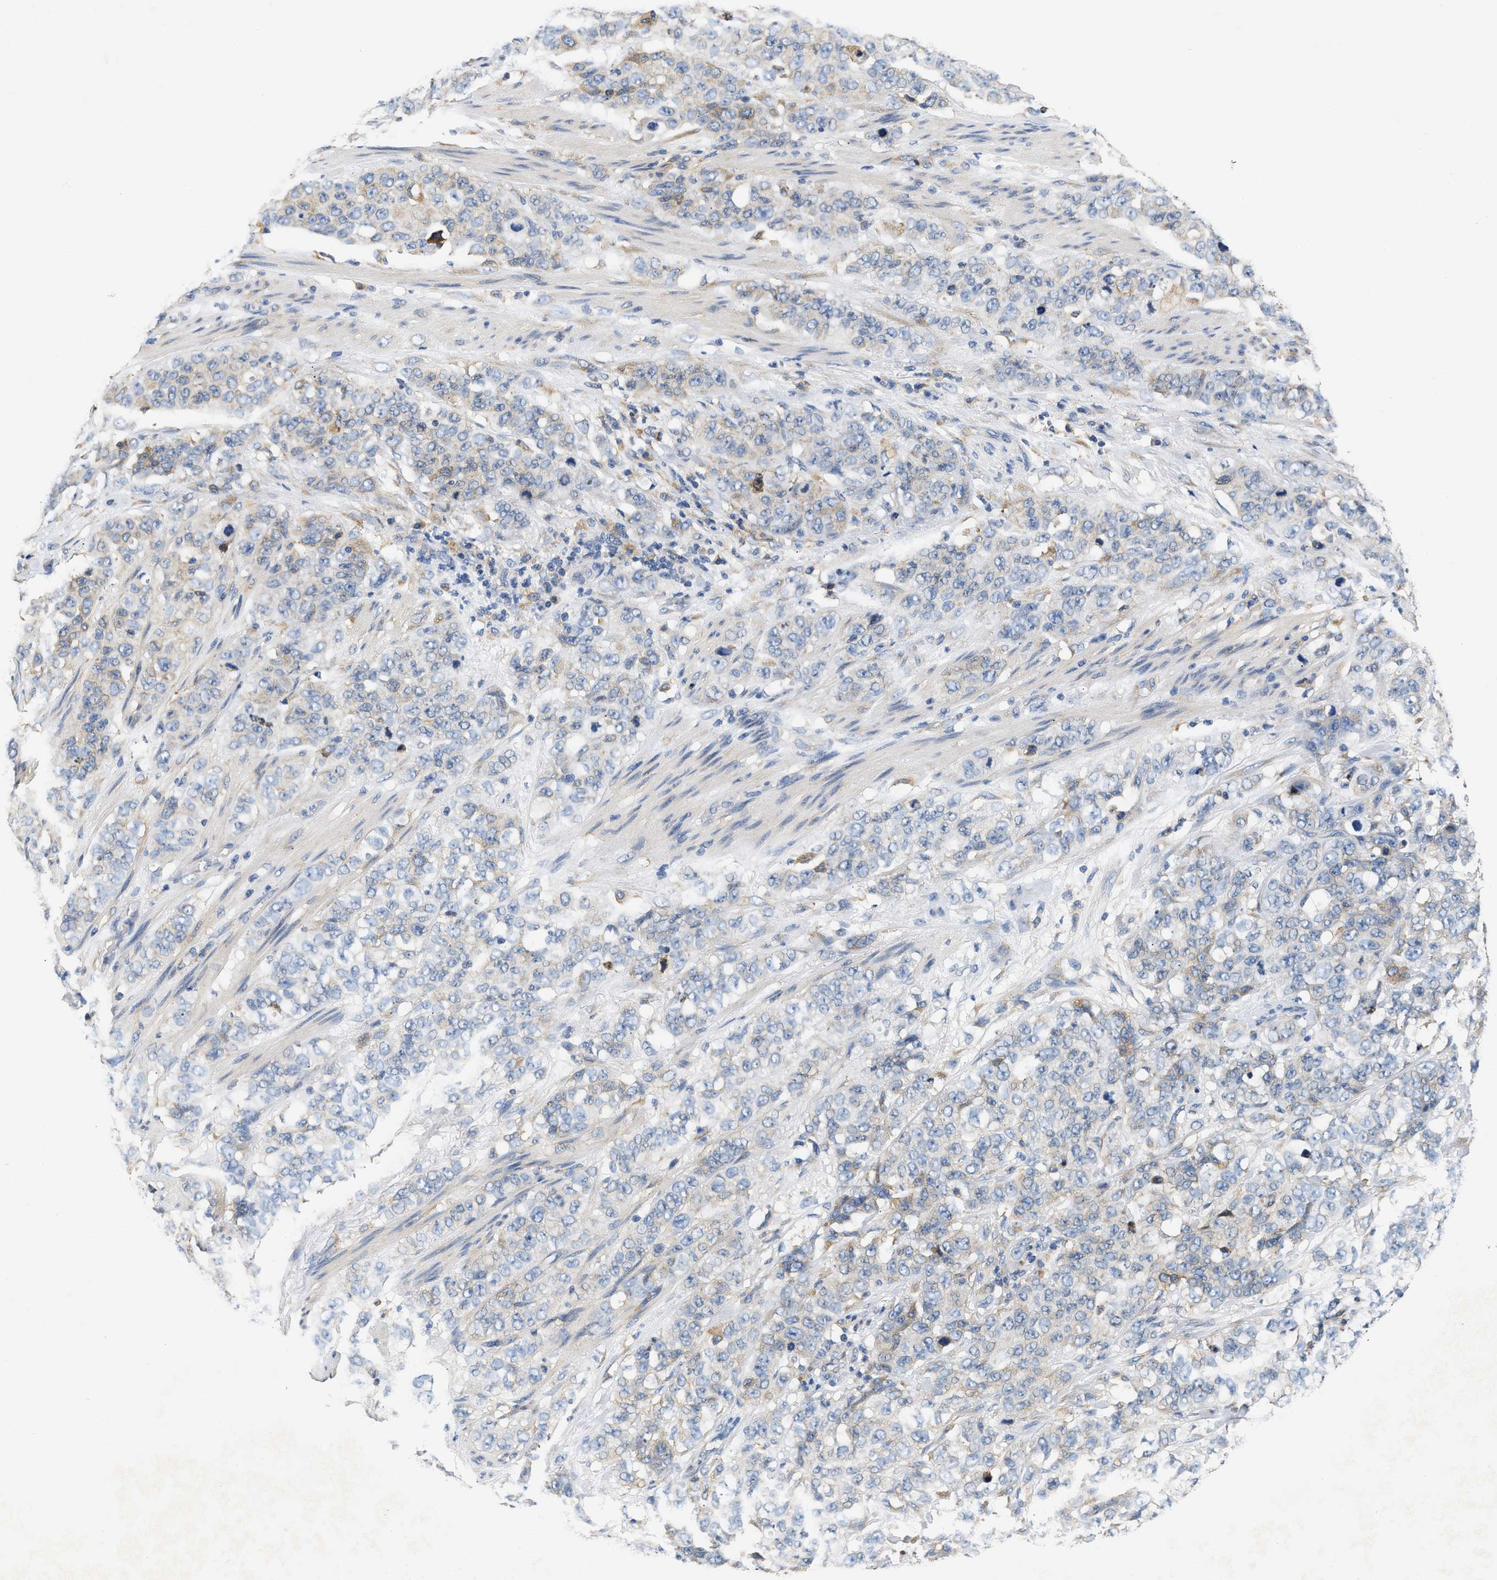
{"staining": {"intensity": "weak", "quantity": "<25%", "location": "cytoplasmic/membranous"}, "tissue": "stomach cancer", "cell_type": "Tumor cells", "image_type": "cancer", "snomed": [{"axis": "morphology", "description": "Adenocarcinoma, NOS"}, {"axis": "topography", "description": "Stomach"}], "caption": "A micrograph of human stomach adenocarcinoma is negative for staining in tumor cells.", "gene": "HDHD3", "patient": {"sex": "male", "age": 48}}